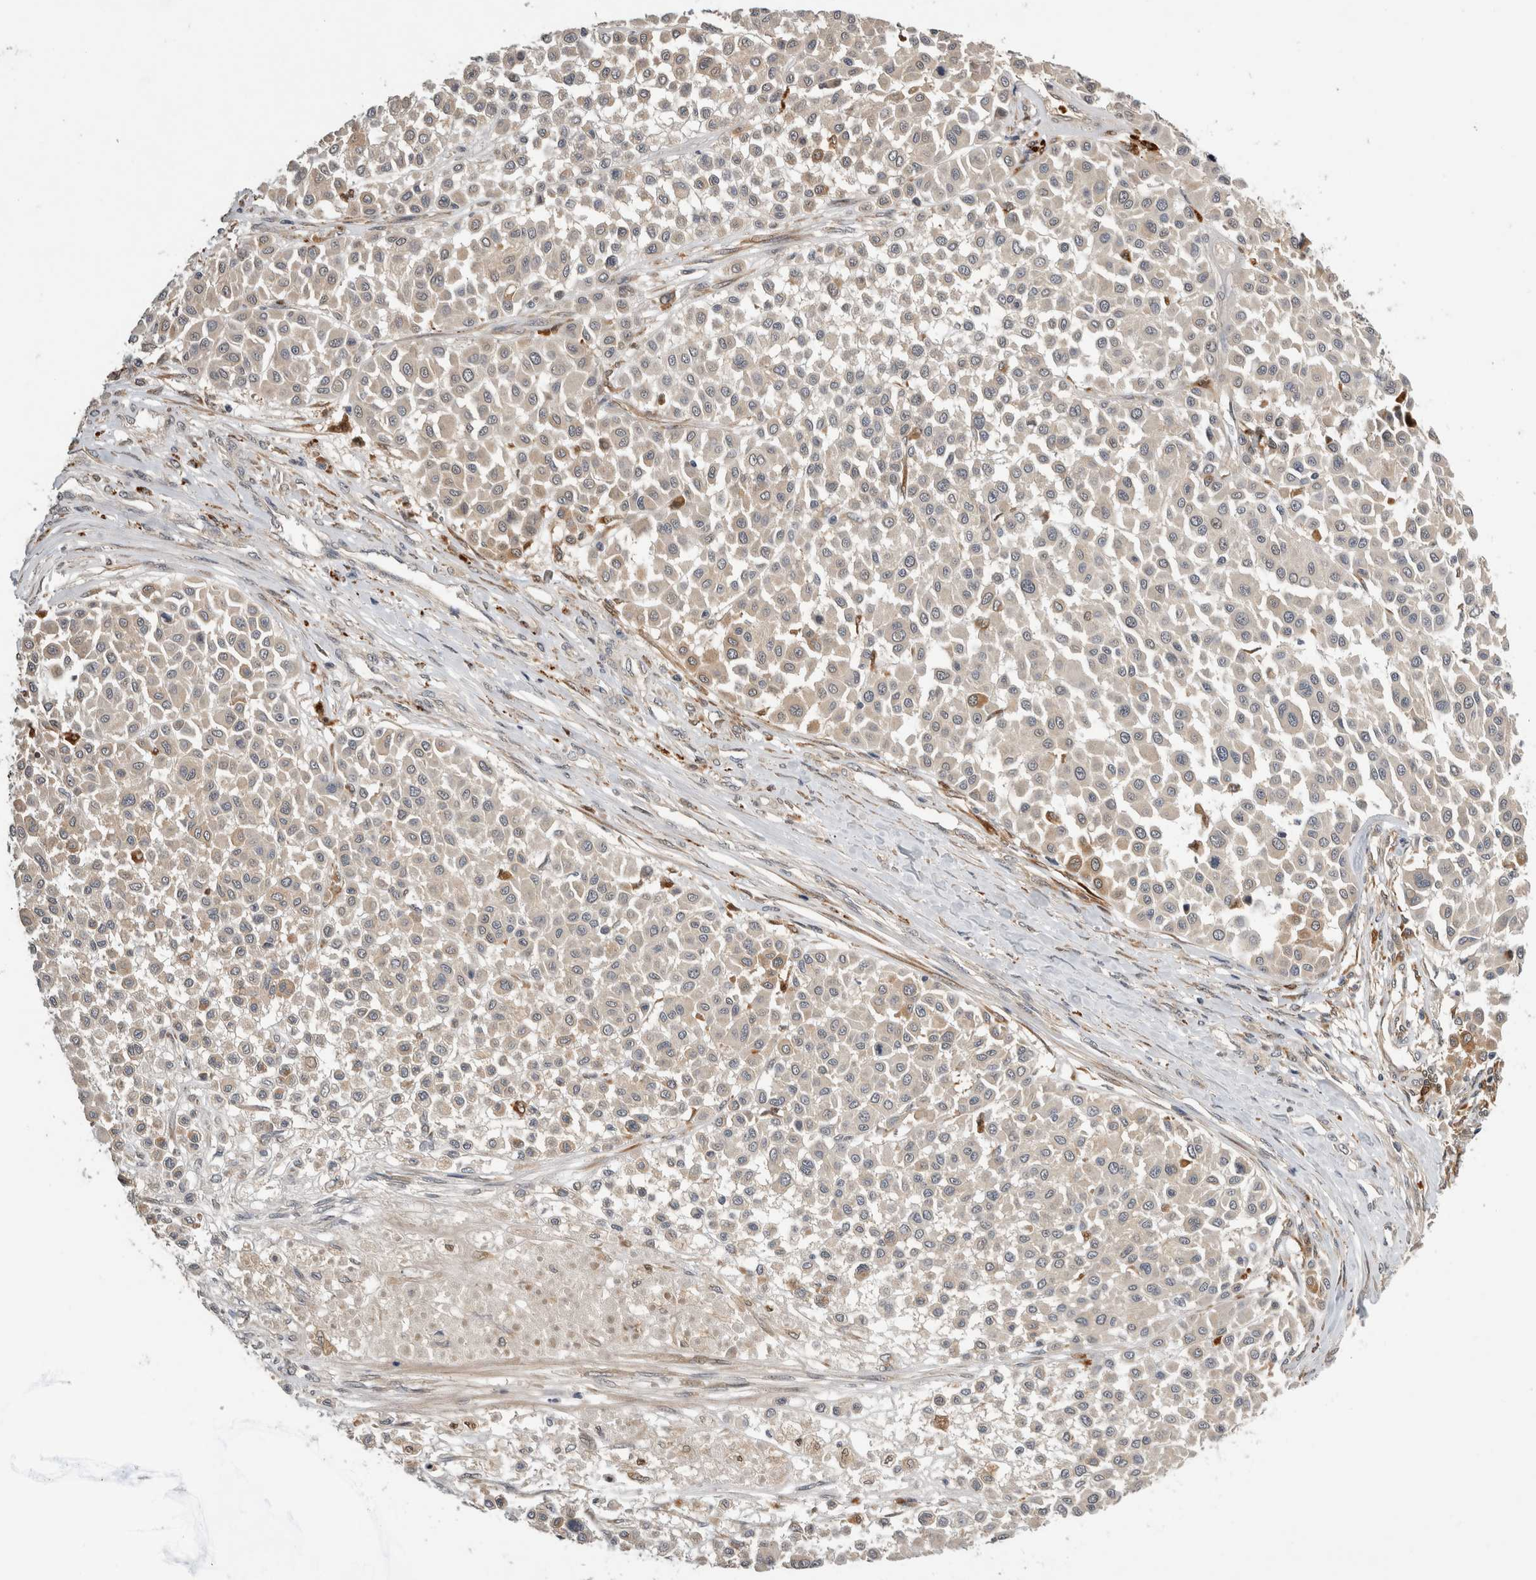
{"staining": {"intensity": "negative", "quantity": "none", "location": "none"}, "tissue": "melanoma", "cell_type": "Tumor cells", "image_type": "cancer", "snomed": [{"axis": "morphology", "description": "Malignant melanoma, Metastatic site"}, {"axis": "topography", "description": "Soft tissue"}], "caption": "High magnification brightfield microscopy of melanoma stained with DAB (brown) and counterstained with hematoxylin (blue): tumor cells show no significant positivity.", "gene": "APOL2", "patient": {"sex": "male", "age": 41}}